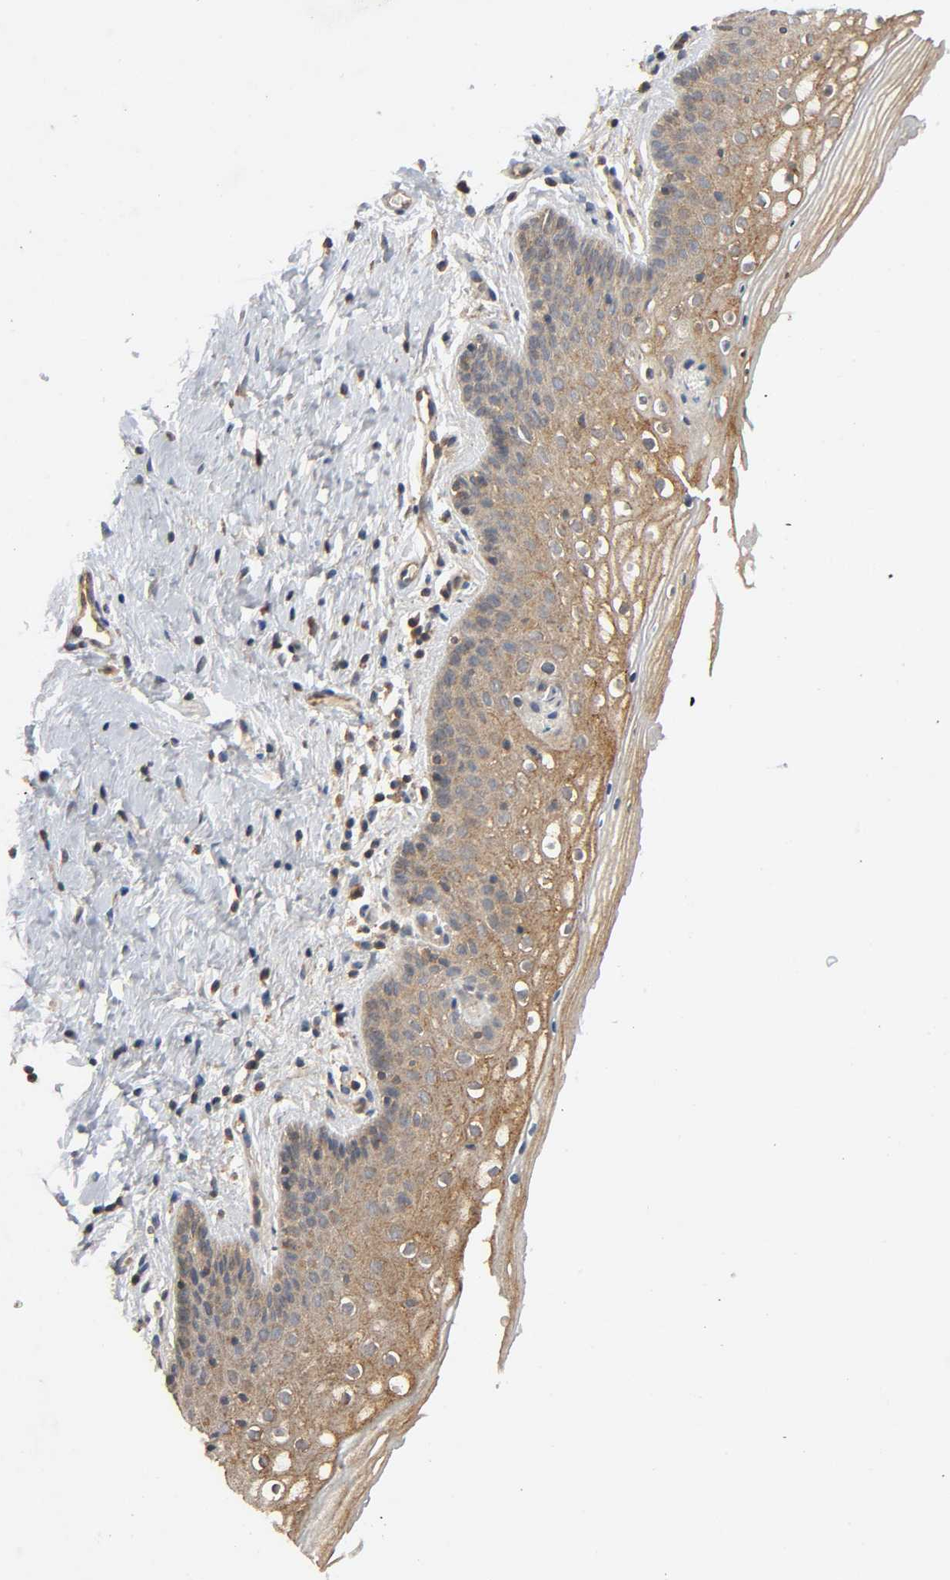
{"staining": {"intensity": "moderate", "quantity": ">75%", "location": "cytoplasmic/membranous"}, "tissue": "vagina", "cell_type": "Squamous epithelial cells", "image_type": "normal", "snomed": [{"axis": "morphology", "description": "Normal tissue, NOS"}, {"axis": "topography", "description": "Vagina"}], "caption": "About >75% of squamous epithelial cells in normal vagina exhibit moderate cytoplasmic/membranous protein staining as visualized by brown immunohistochemical staining.", "gene": "IKBKB", "patient": {"sex": "female", "age": 46}}